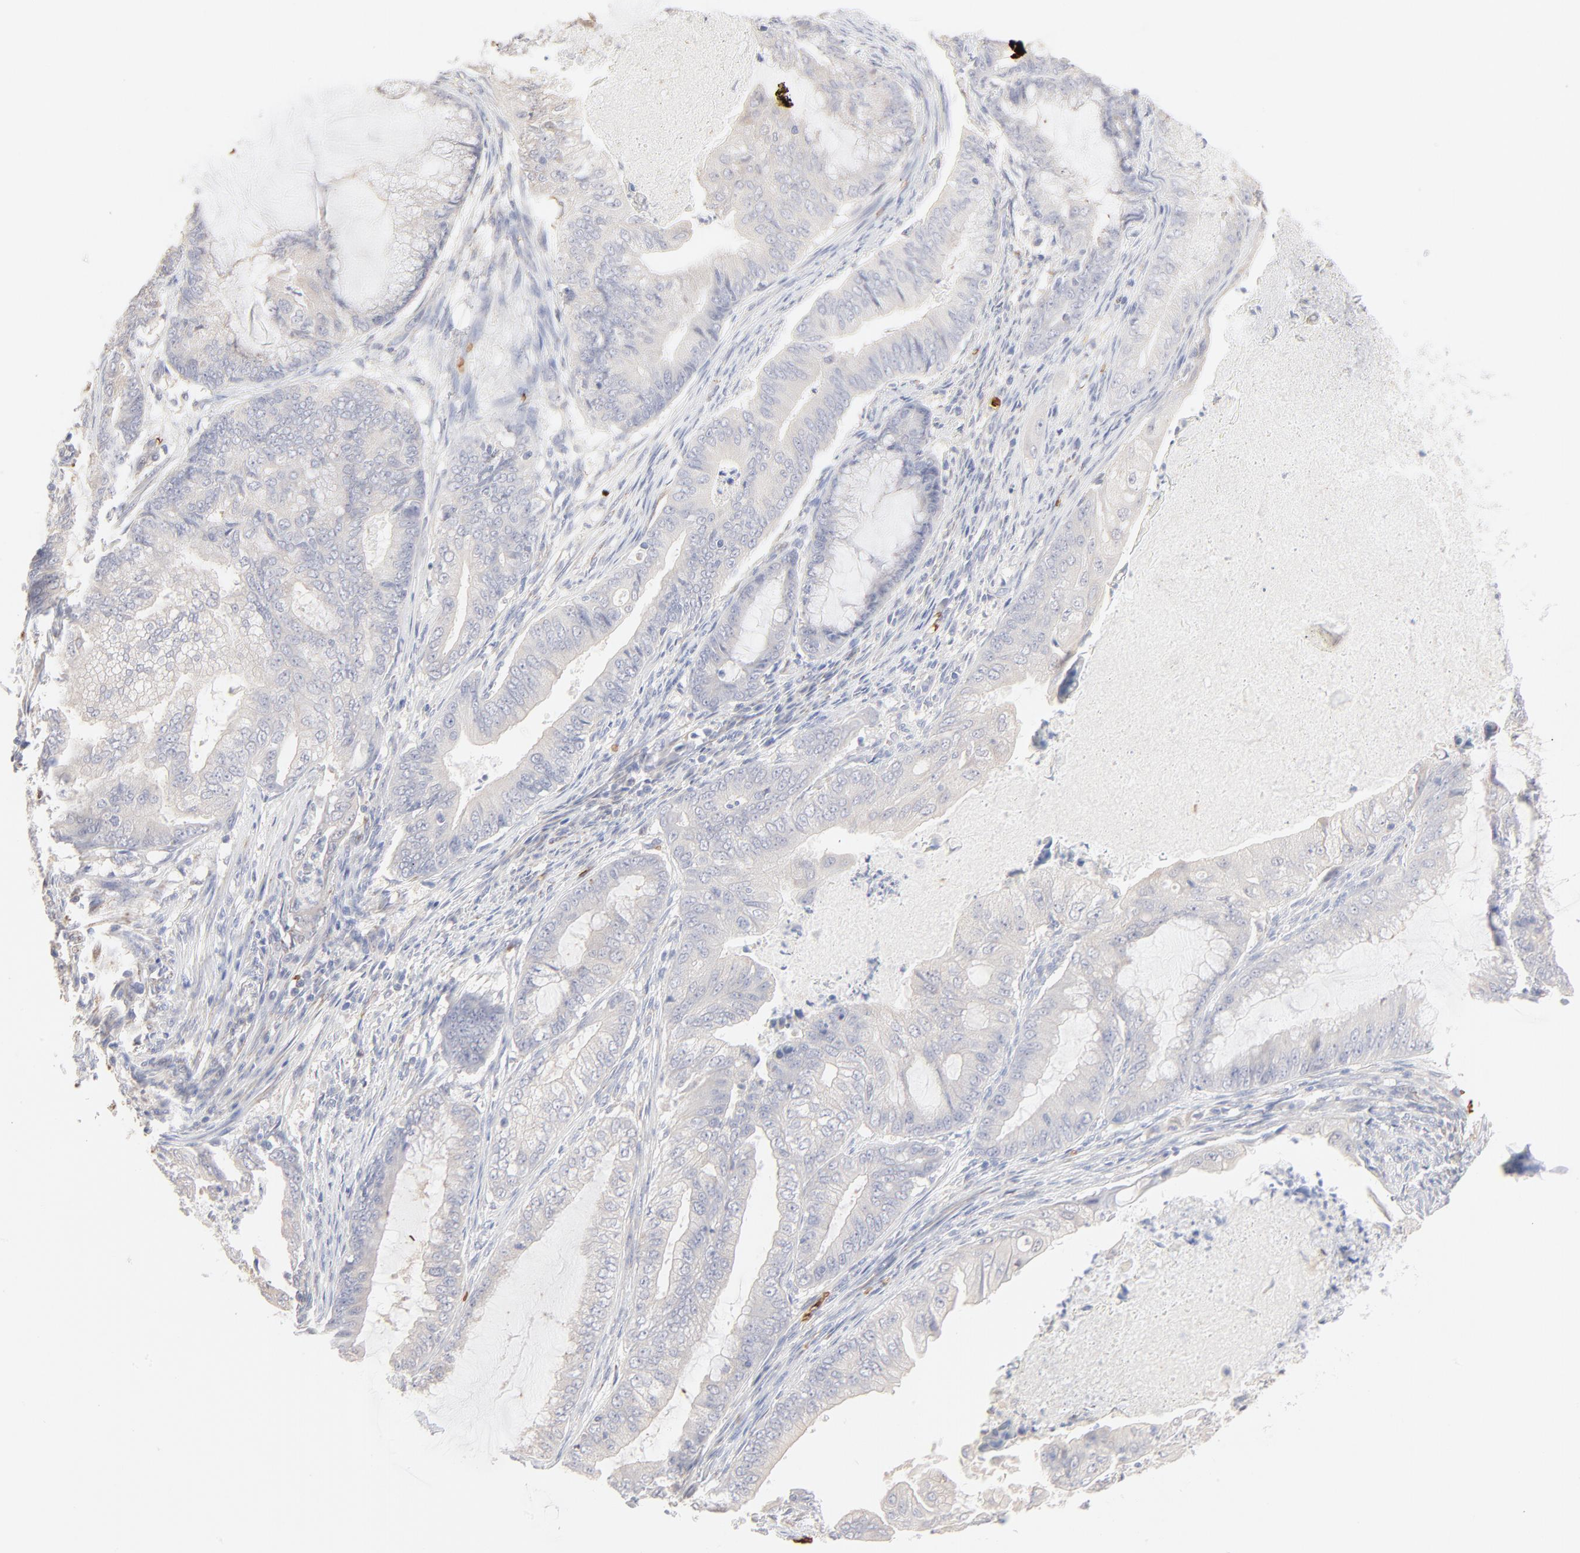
{"staining": {"intensity": "negative", "quantity": "none", "location": "none"}, "tissue": "endometrial cancer", "cell_type": "Tumor cells", "image_type": "cancer", "snomed": [{"axis": "morphology", "description": "Adenocarcinoma, NOS"}, {"axis": "topography", "description": "Endometrium"}], "caption": "IHC of human adenocarcinoma (endometrial) shows no expression in tumor cells.", "gene": "SPTB", "patient": {"sex": "female", "age": 63}}